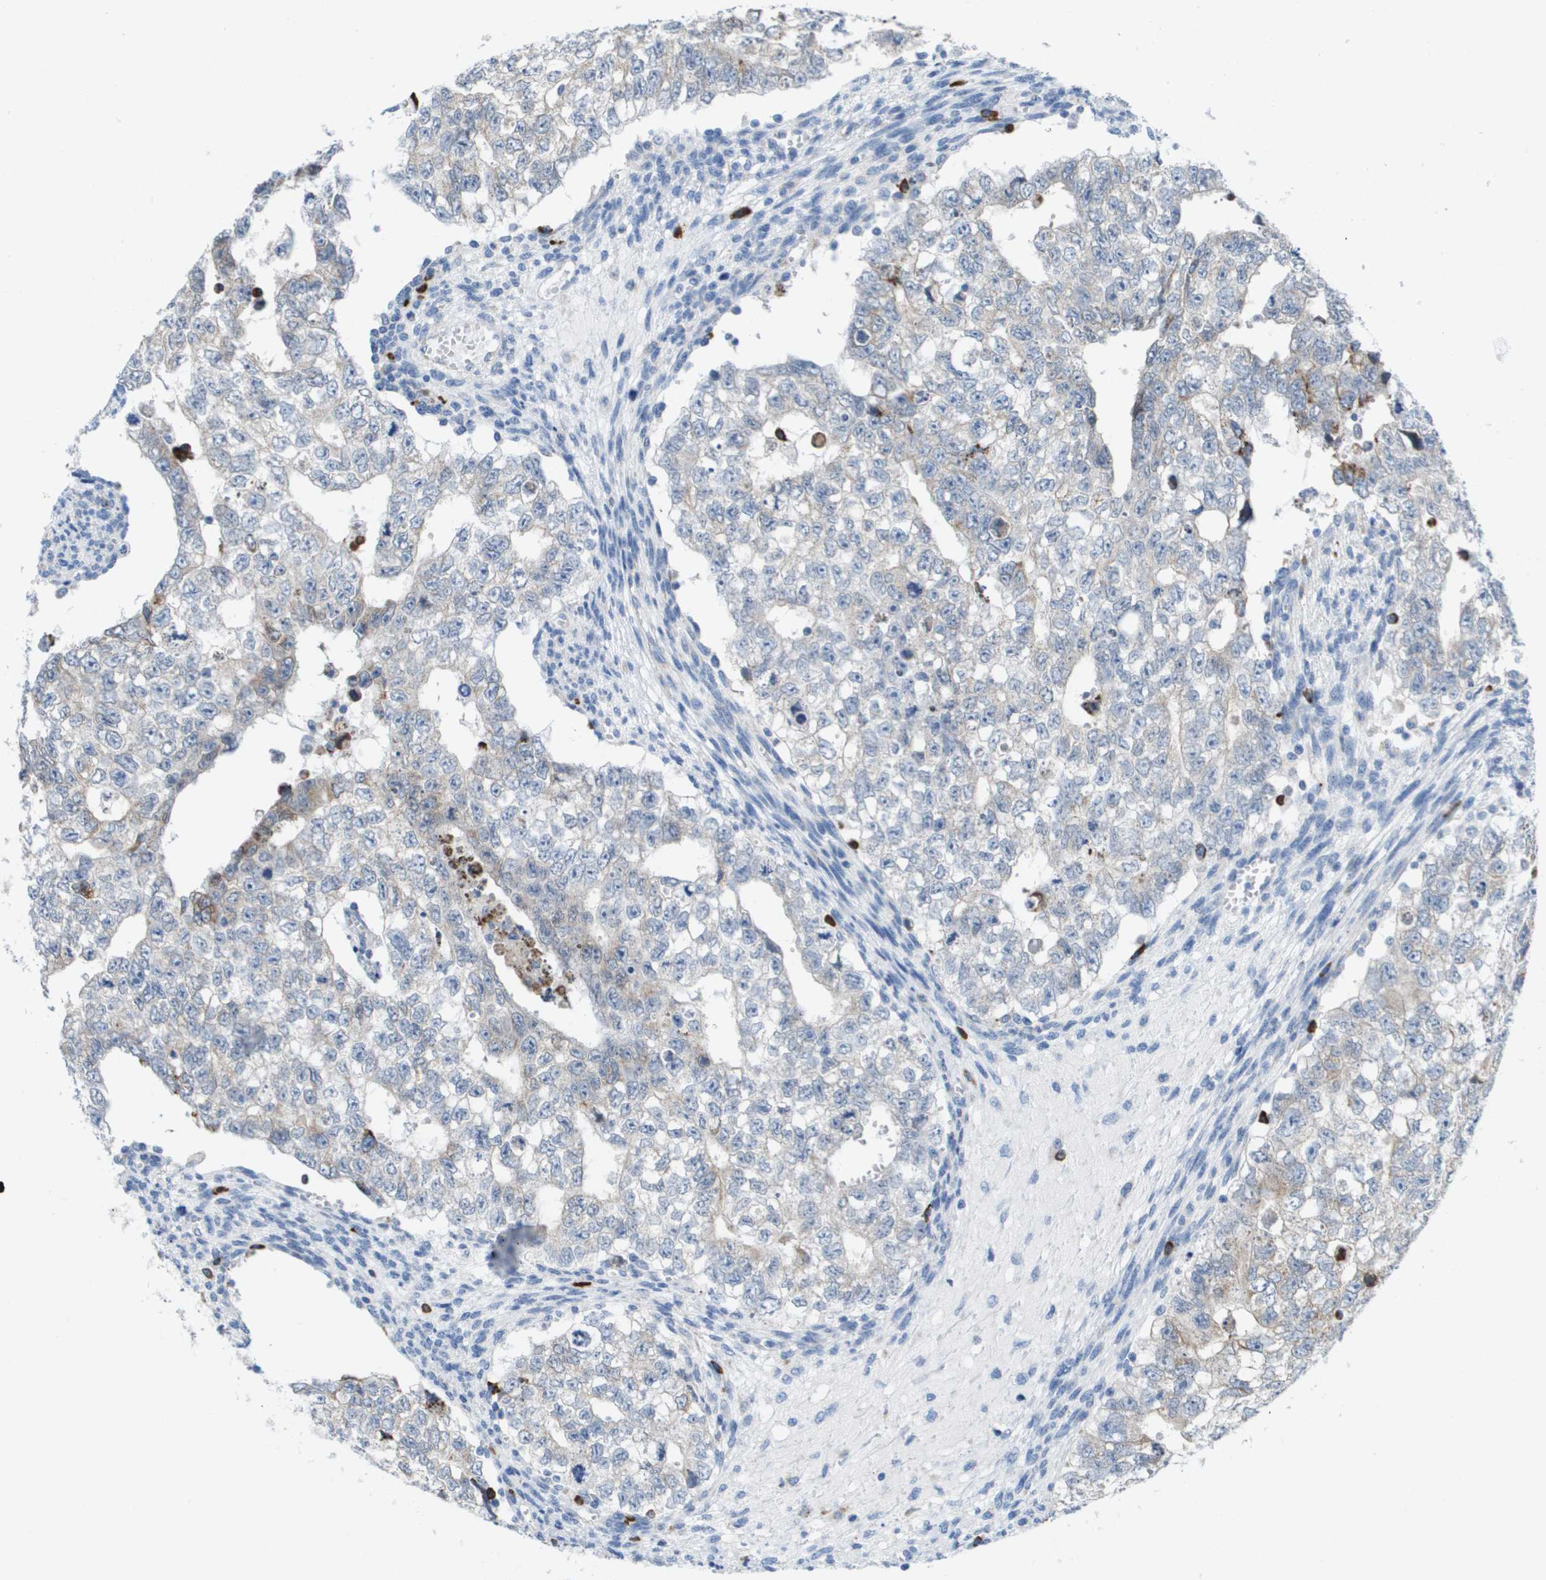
{"staining": {"intensity": "weak", "quantity": "<25%", "location": "cytoplasmic/membranous"}, "tissue": "testis cancer", "cell_type": "Tumor cells", "image_type": "cancer", "snomed": [{"axis": "morphology", "description": "Seminoma, NOS"}, {"axis": "morphology", "description": "Carcinoma, Embryonal, NOS"}, {"axis": "topography", "description": "Testis"}], "caption": "The image reveals no staining of tumor cells in testis cancer.", "gene": "CD3G", "patient": {"sex": "male", "age": 38}}